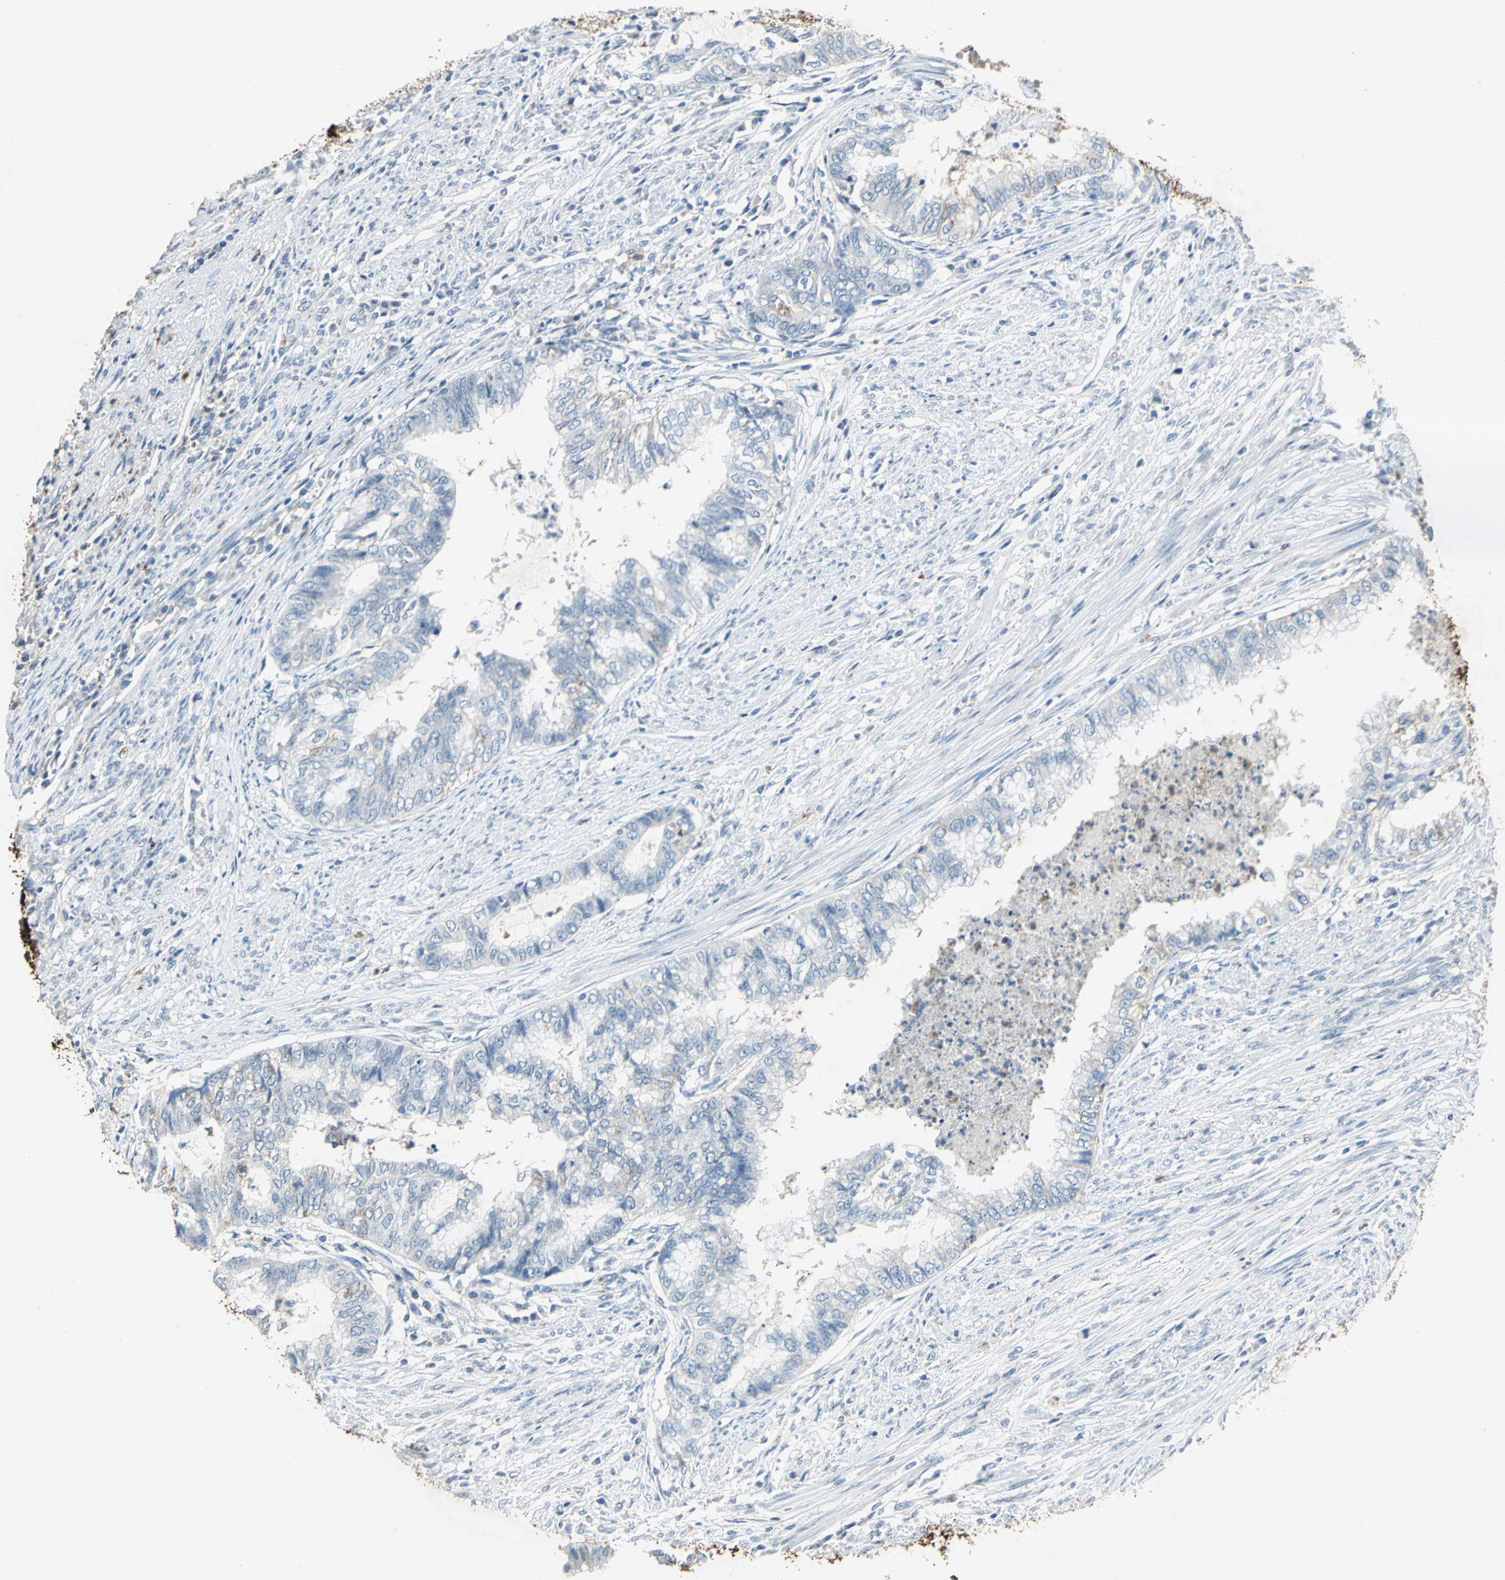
{"staining": {"intensity": "weak", "quantity": "<25%", "location": "cytoplasmic/membranous"}, "tissue": "endometrial cancer", "cell_type": "Tumor cells", "image_type": "cancer", "snomed": [{"axis": "morphology", "description": "Adenocarcinoma, NOS"}, {"axis": "topography", "description": "Endometrium"}], "caption": "Histopathology image shows no protein expression in tumor cells of adenocarcinoma (endometrial) tissue.", "gene": "CAMK2B", "patient": {"sex": "female", "age": 79}}